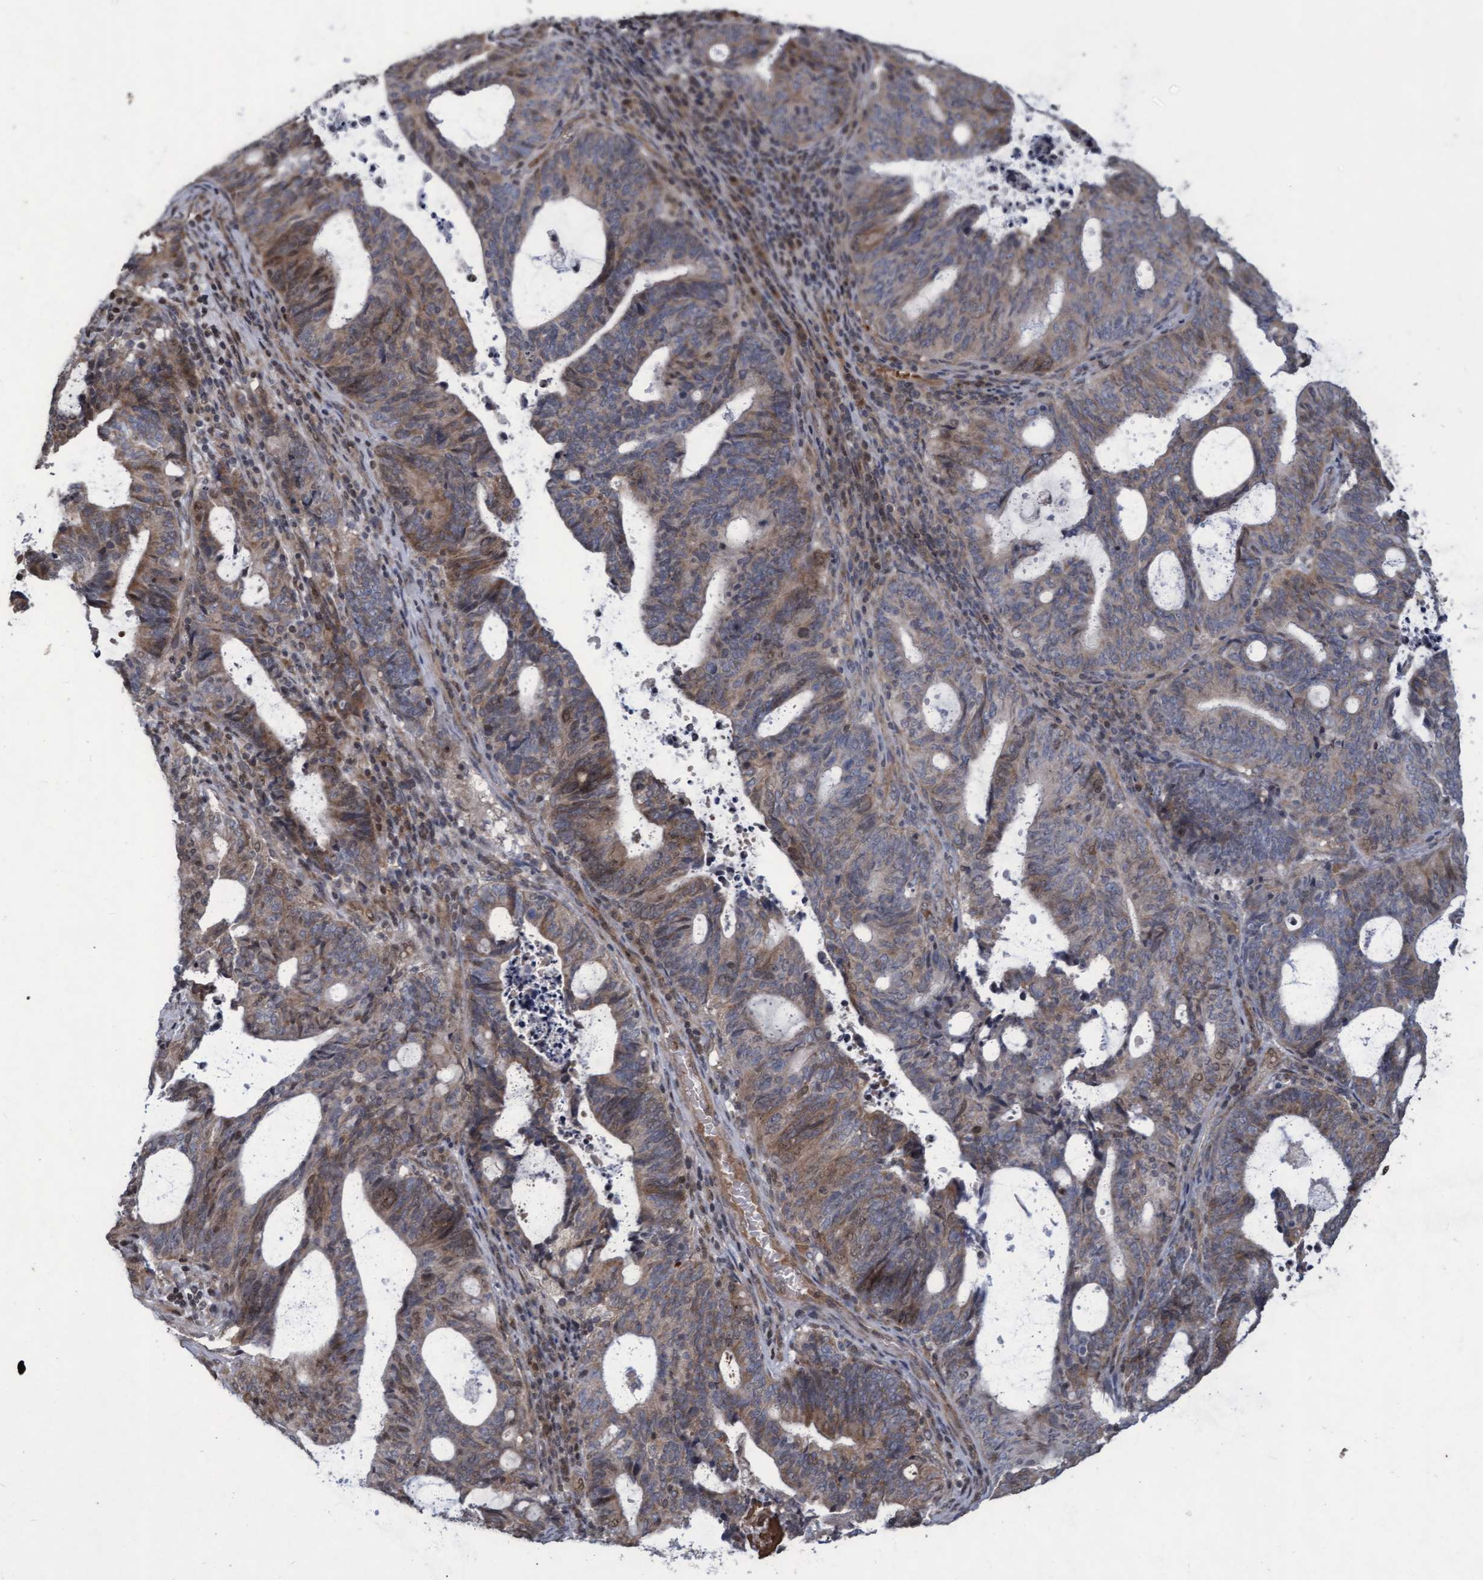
{"staining": {"intensity": "weak", "quantity": "25%-75%", "location": "cytoplasmic/membranous"}, "tissue": "endometrial cancer", "cell_type": "Tumor cells", "image_type": "cancer", "snomed": [{"axis": "morphology", "description": "Adenocarcinoma, NOS"}, {"axis": "topography", "description": "Uterus"}], "caption": "The photomicrograph displays staining of endometrial adenocarcinoma, revealing weak cytoplasmic/membranous protein expression (brown color) within tumor cells.", "gene": "KCNC2", "patient": {"sex": "female", "age": 83}}